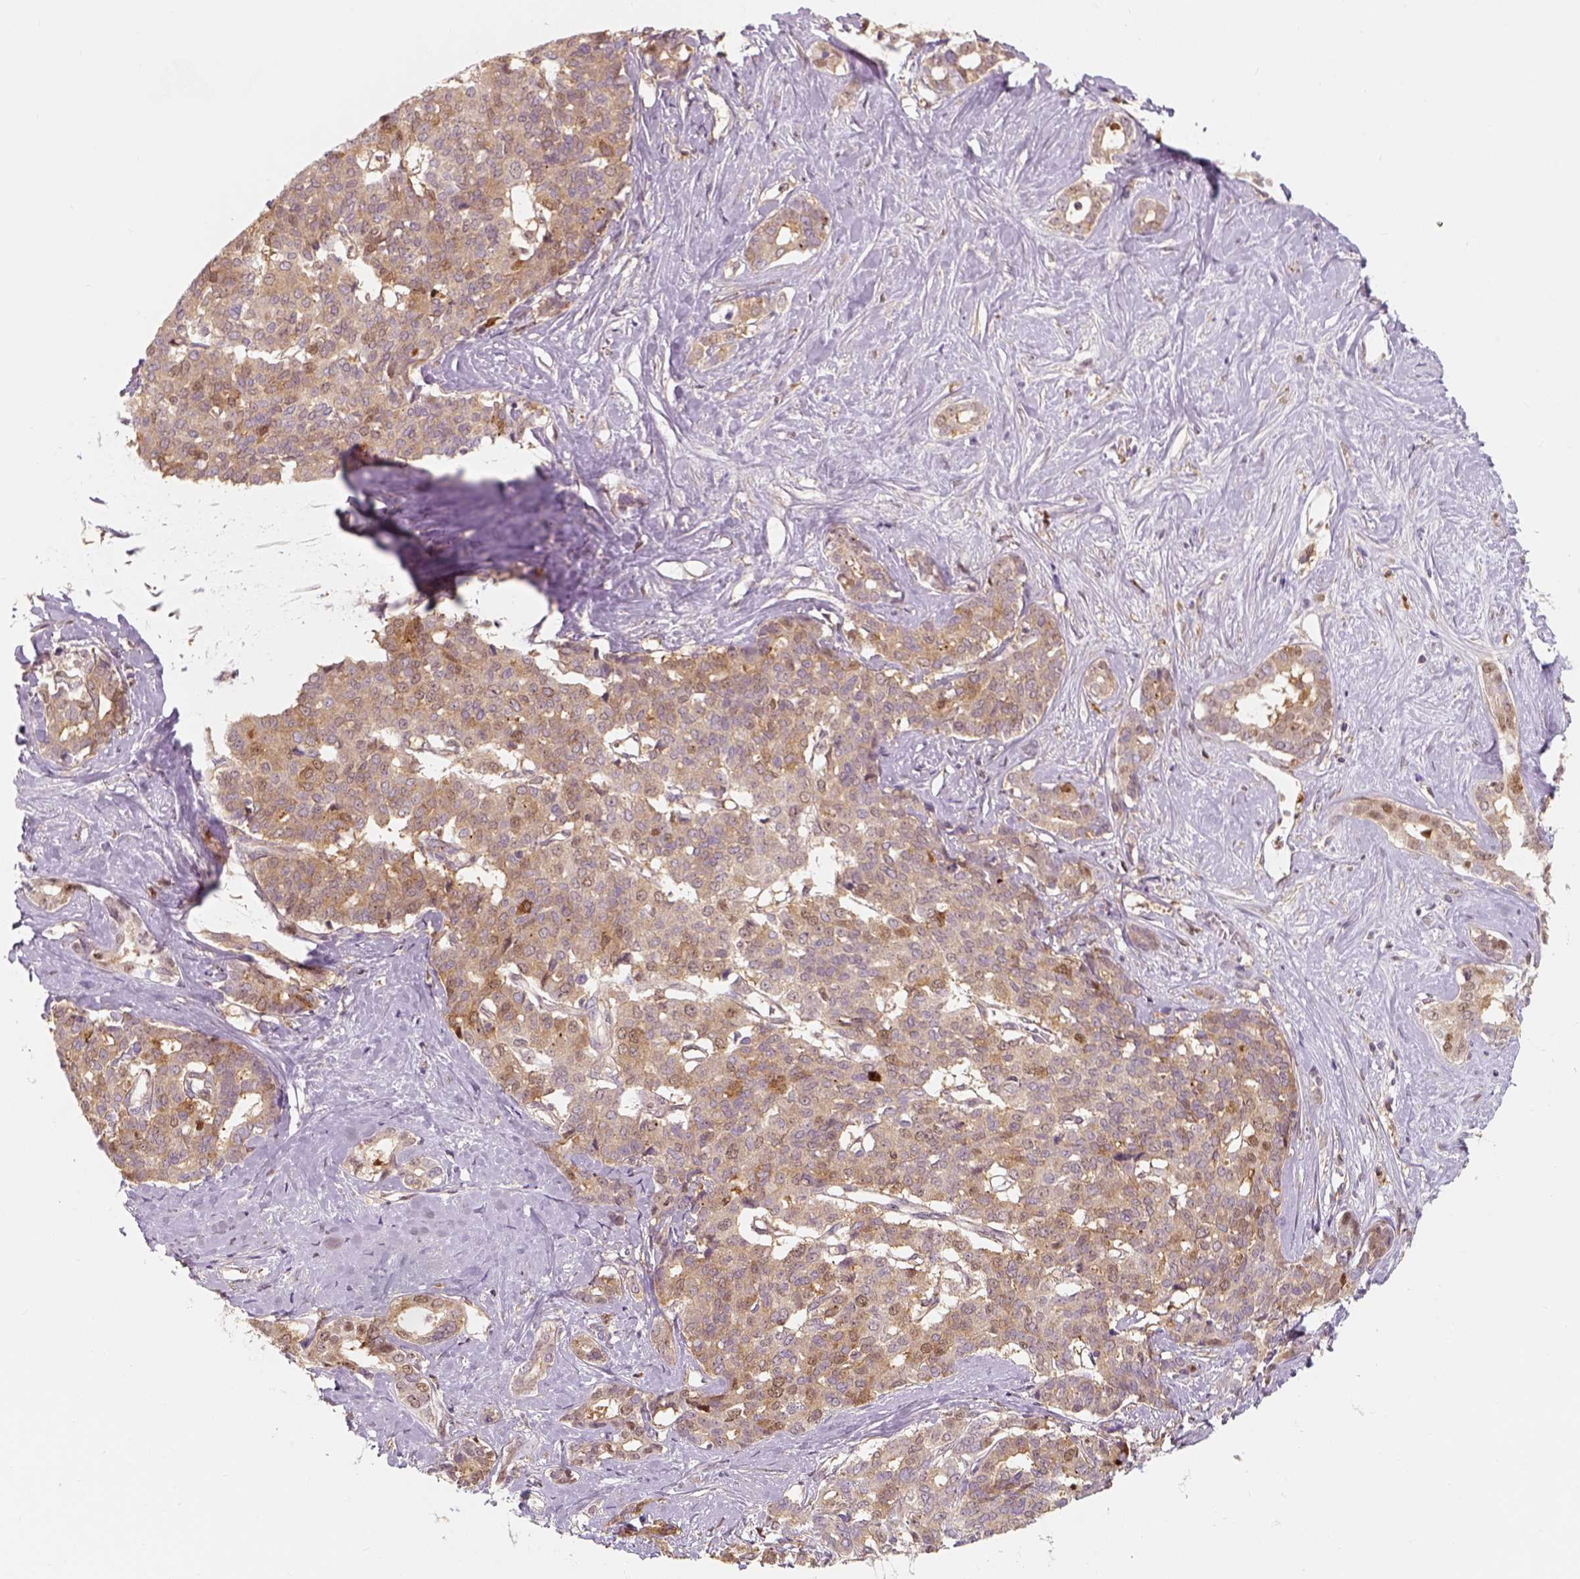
{"staining": {"intensity": "weak", "quantity": ">75%", "location": "cytoplasmic/membranous"}, "tissue": "liver cancer", "cell_type": "Tumor cells", "image_type": "cancer", "snomed": [{"axis": "morphology", "description": "Cholangiocarcinoma"}, {"axis": "topography", "description": "Liver"}], "caption": "Liver cancer stained with a brown dye reveals weak cytoplasmic/membranous positive expression in approximately >75% of tumor cells.", "gene": "SQSTM1", "patient": {"sex": "female", "age": 47}}